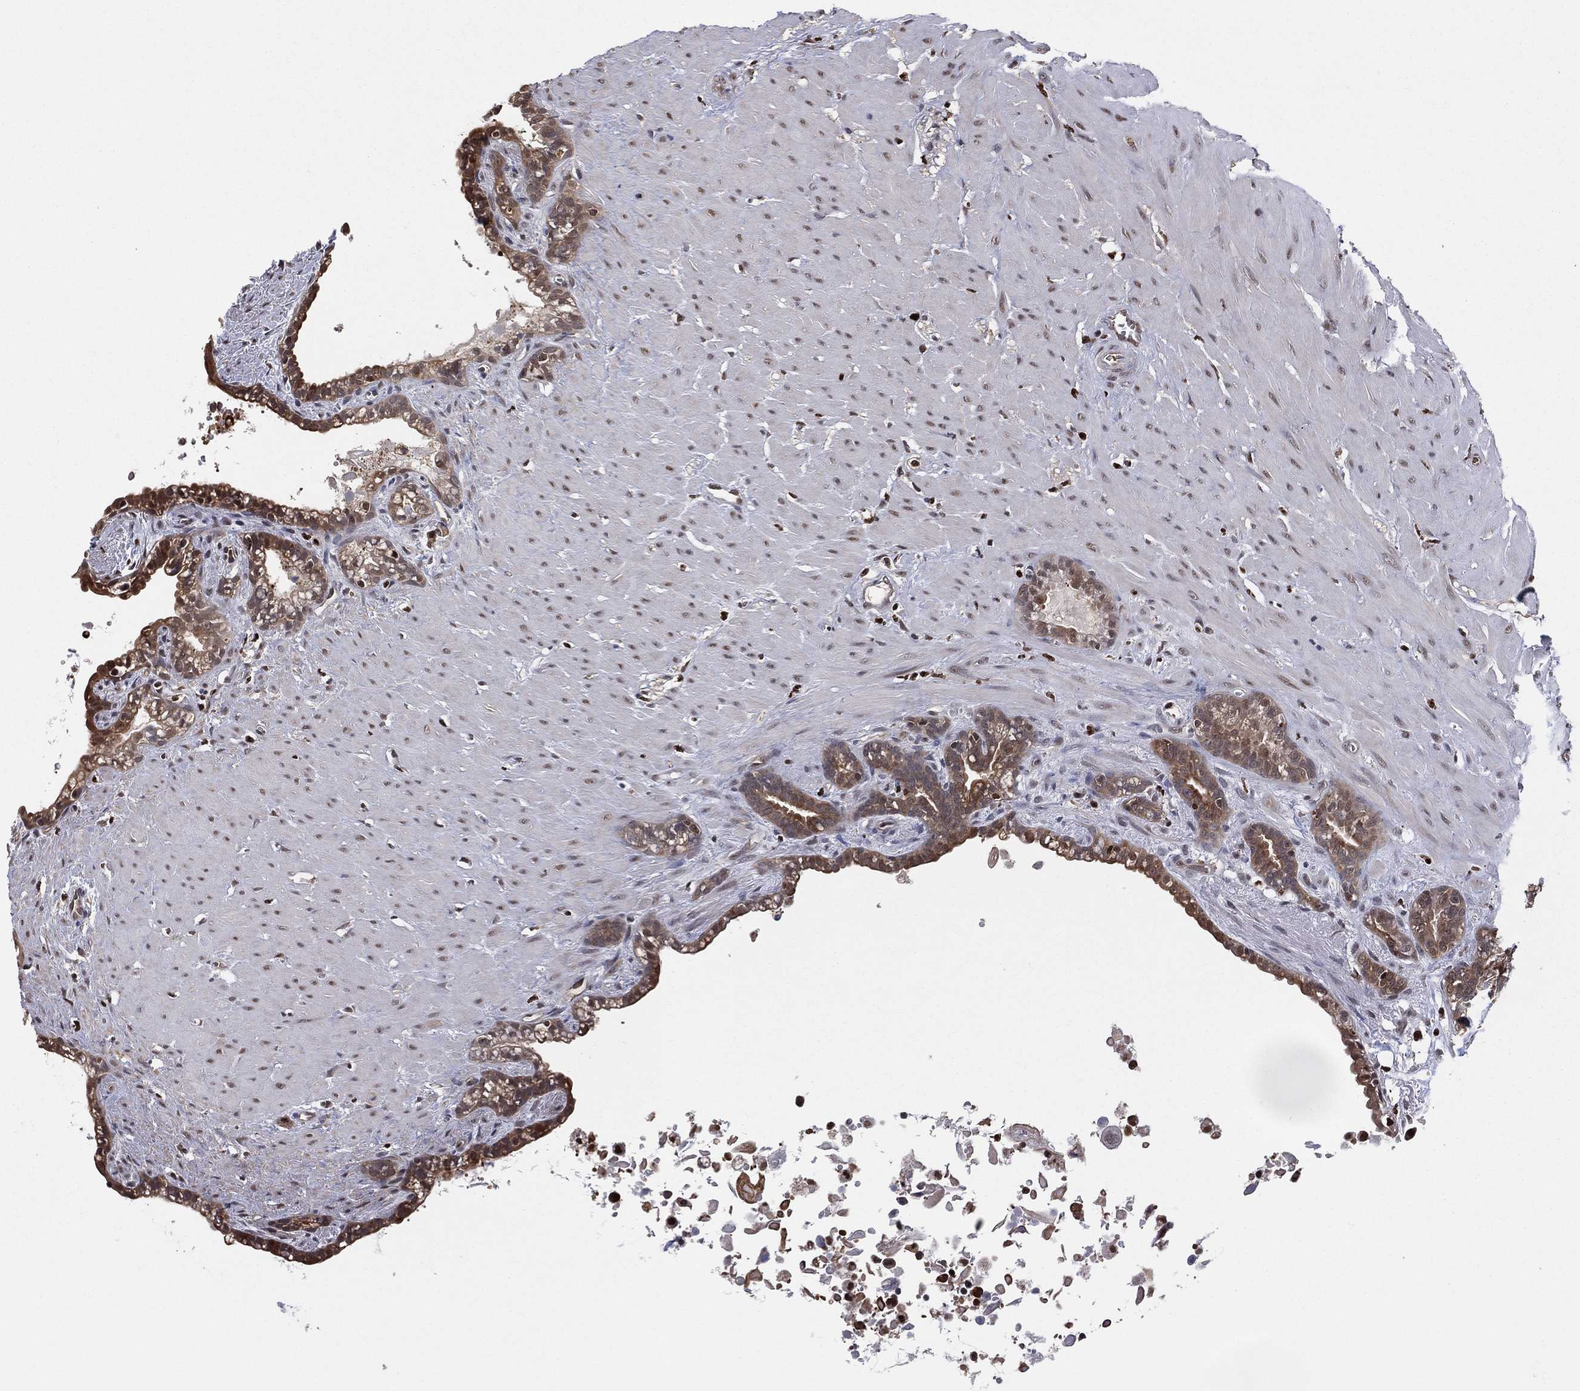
{"staining": {"intensity": "moderate", "quantity": ">75%", "location": "cytoplasmic/membranous,nuclear"}, "tissue": "seminal vesicle", "cell_type": "Glandular cells", "image_type": "normal", "snomed": [{"axis": "morphology", "description": "Normal tissue, NOS"}, {"axis": "morphology", "description": "Urothelial carcinoma, NOS"}, {"axis": "topography", "description": "Urinary bladder"}, {"axis": "topography", "description": "Seminal veicle"}], "caption": "High-magnification brightfield microscopy of unremarkable seminal vesicle stained with DAB (3,3'-diaminobenzidine) (brown) and counterstained with hematoxylin (blue). glandular cells exhibit moderate cytoplasmic/membranous,nuclear expression is identified in approximately>75% of cells. Using DAB (brown) and hematoxylin (blue) stains, captured at high magnification using brightfield microscopy.", "gene": "PSMA1", "patient": {"sex": "male", "age": 76}}